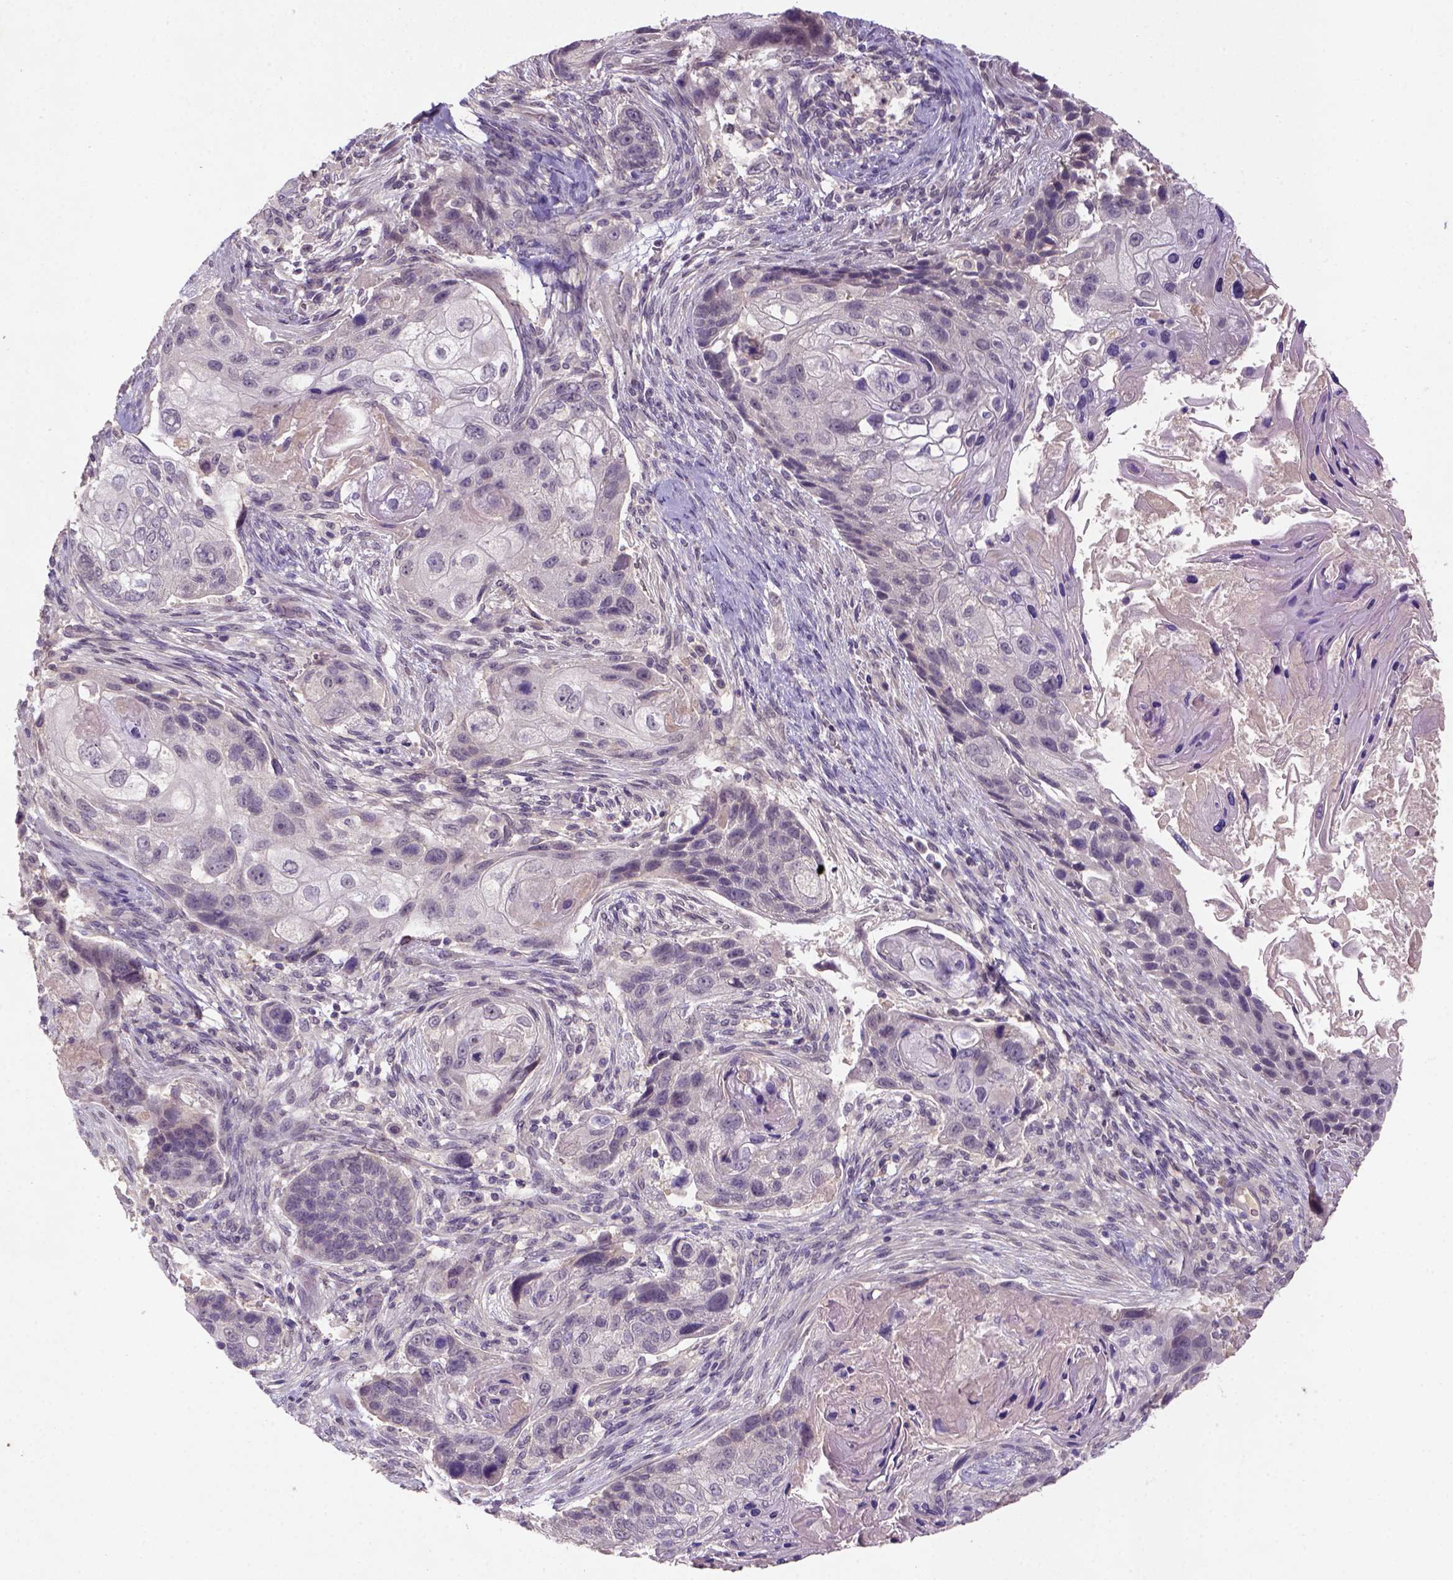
{"staining": {"intensity": "negative", "quantity": "none", "location": "none"}, "tissue": "lung cancer", "cell_type": "Tumor cells", "image_type": "cancer", "snomed": [{"axis": "morphology", "description": "Squamous cell carcinoma, NOS"}, {"axis": "topography", "description": "Lung"}], "caption": "Lung squamous cell carcinoma was stained to show a protein in brown. There is no significant expression in tumor cells.", "gene": "NLGN2", "patient": {"sex": "male", "age": 69}}